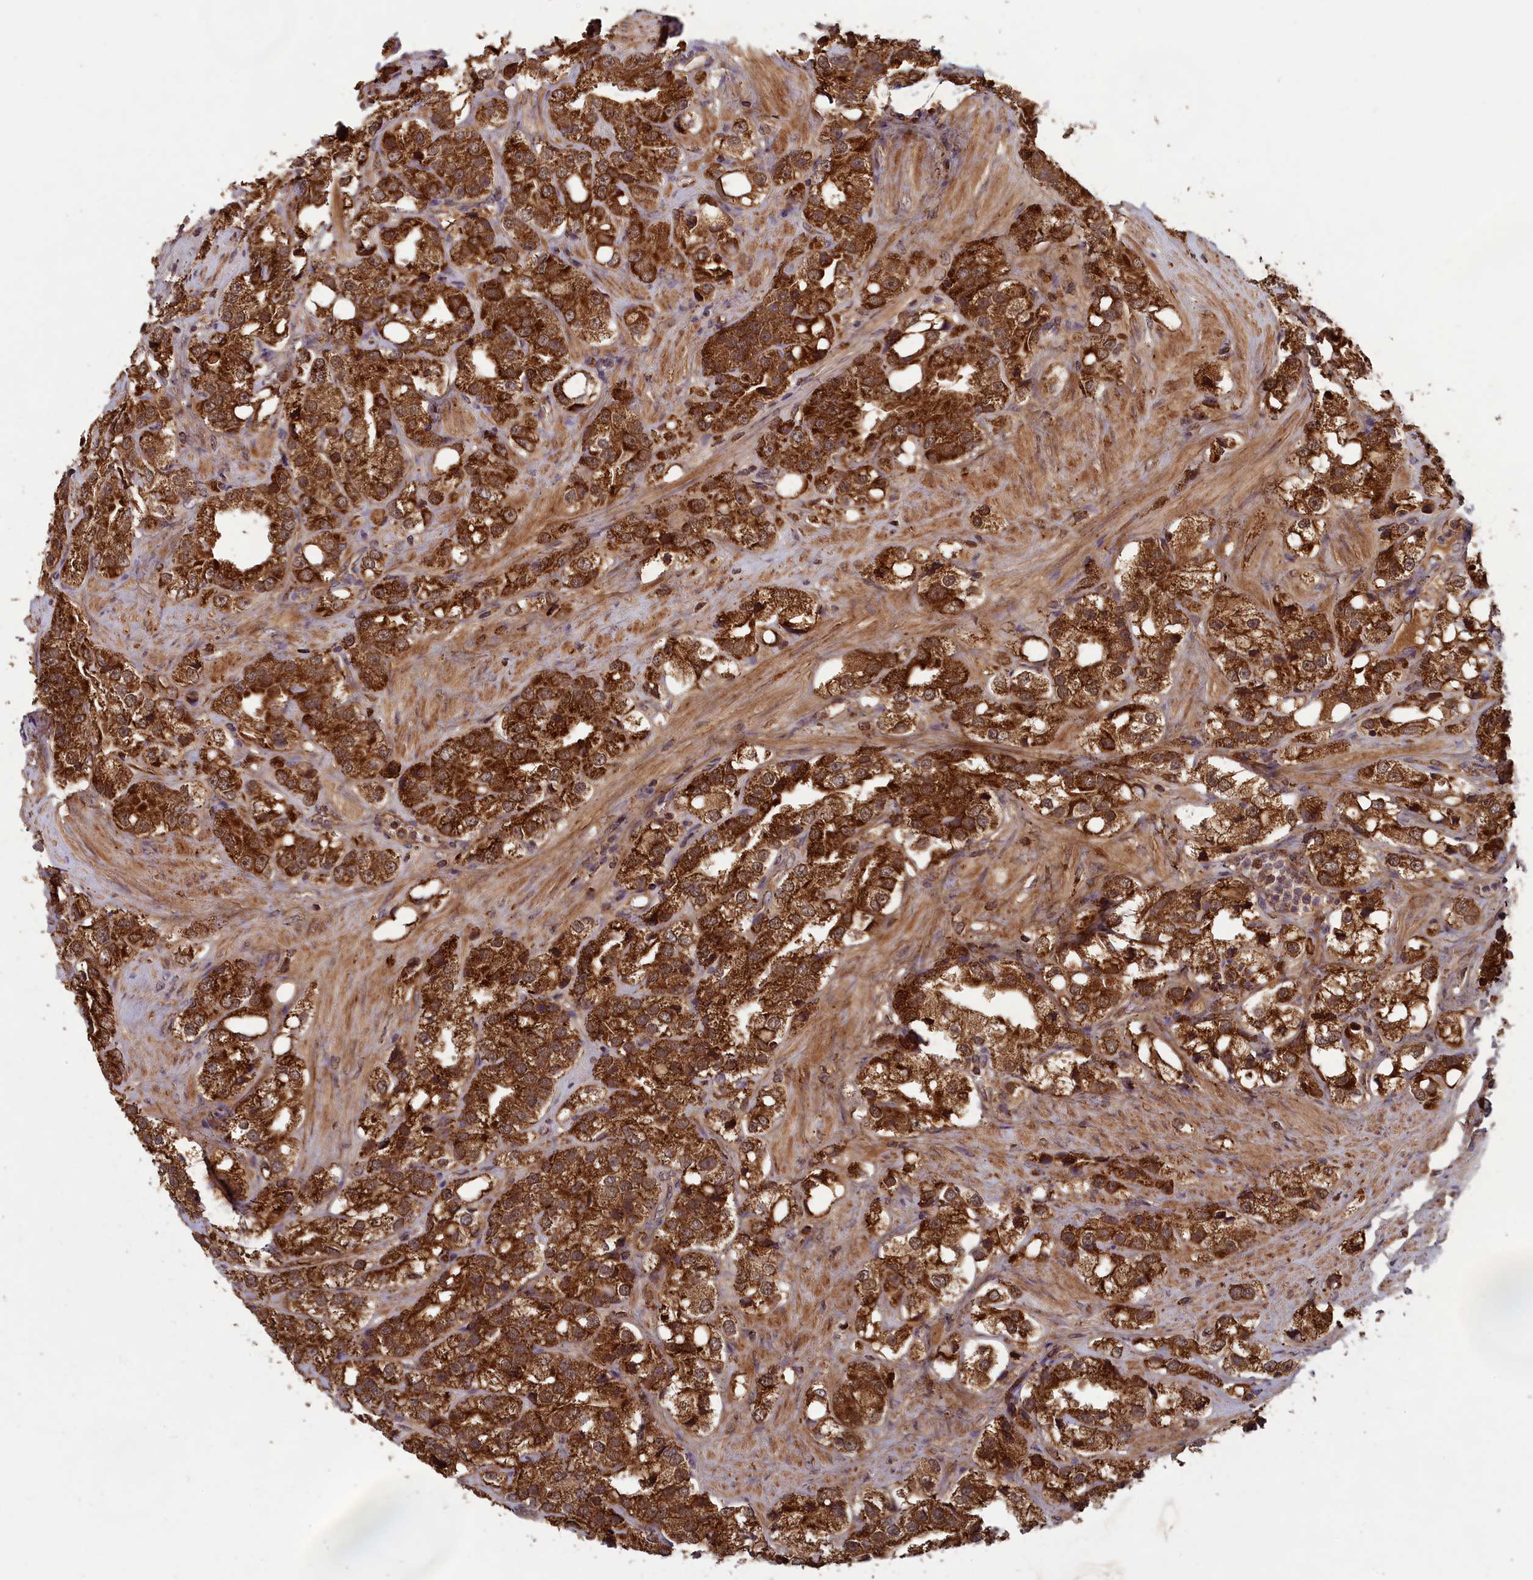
{"staining": {"intensity": "strong", "quantity": ">75%", "location": "cytoplasmic/membranous"}, "tissue": "prostate cancer", "cell_type": "Tumor cells", "image_type": "cancer", "snomed": [{"axis": "morphology", "description": "Adenocarcinoma, NOS"}, {"axis": "topography", "description": "Prostate"}], "caption": "This image displays prostate cancer stained with immunohistochemistry (IHC) to label a protein in brown. The cytoplasmic/membranous of tumor cells show strong positivity for the protein. Nuclei are counter-stained blue.", "gene": "CCDC15", "patient": {"sex": "male", "age": 79}}